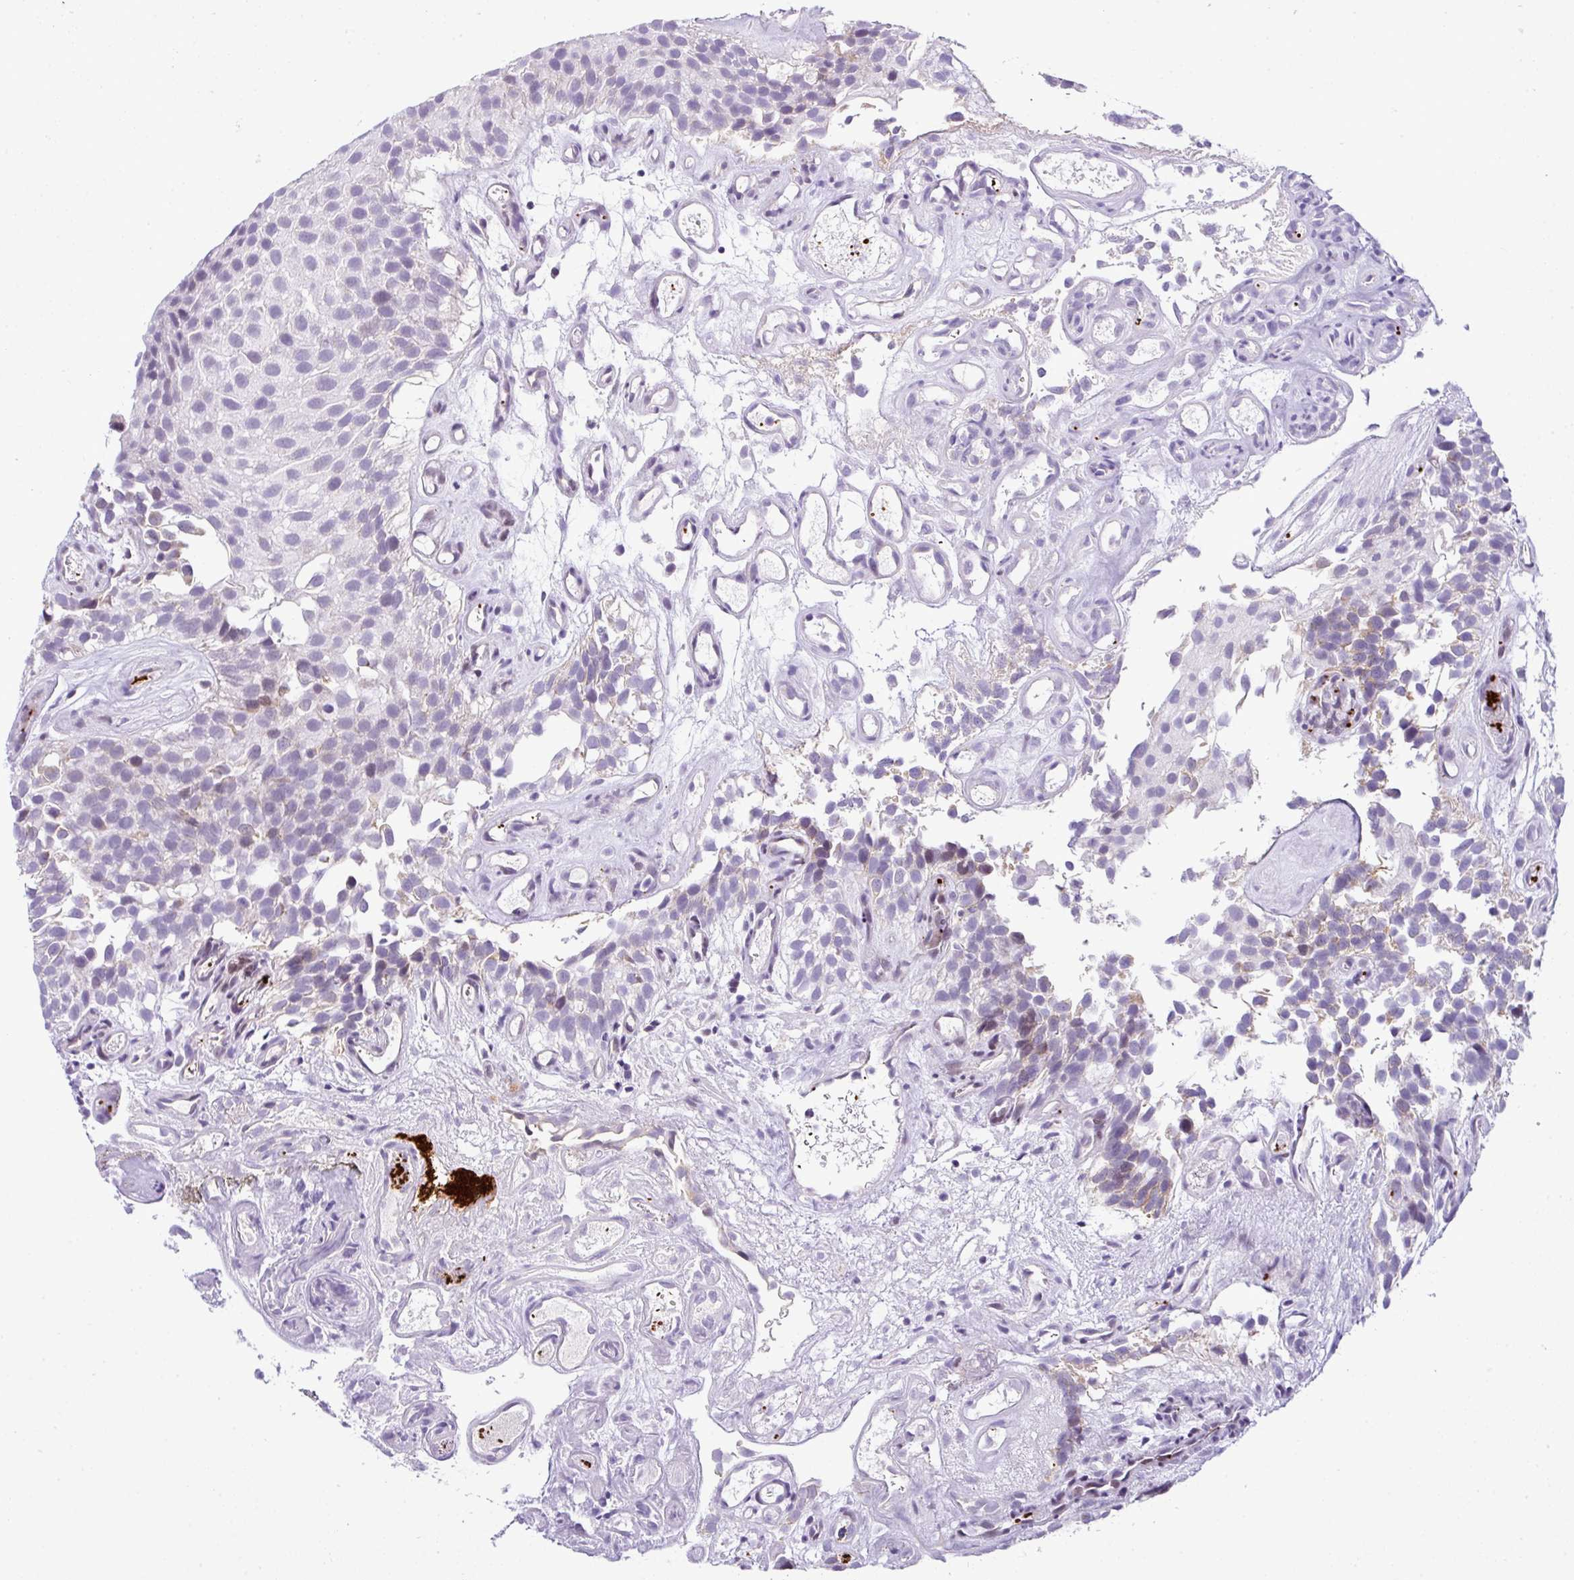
{"staining": {"intensity": "negative", "quantity": "none", "location": "none"}, "tissue": "urothelial cancer", "cell_type": "Tumor cells", "image_type": "cancer", "snomed": [{"axis": "morphology", "description": "Urothelial carcinoma, NOS"}, {"axis": "topography", "description": "Urinary bladder"}], "caption": "Histopathology image shows no significant protein staining in tumor cells of urothelial cancer. The staining is performed using DAB brown chromogen with nuclei counter-stained in using hematoxylin.", "gene": "CMTM5", "patient": {"sex": "male", "age": 87}}